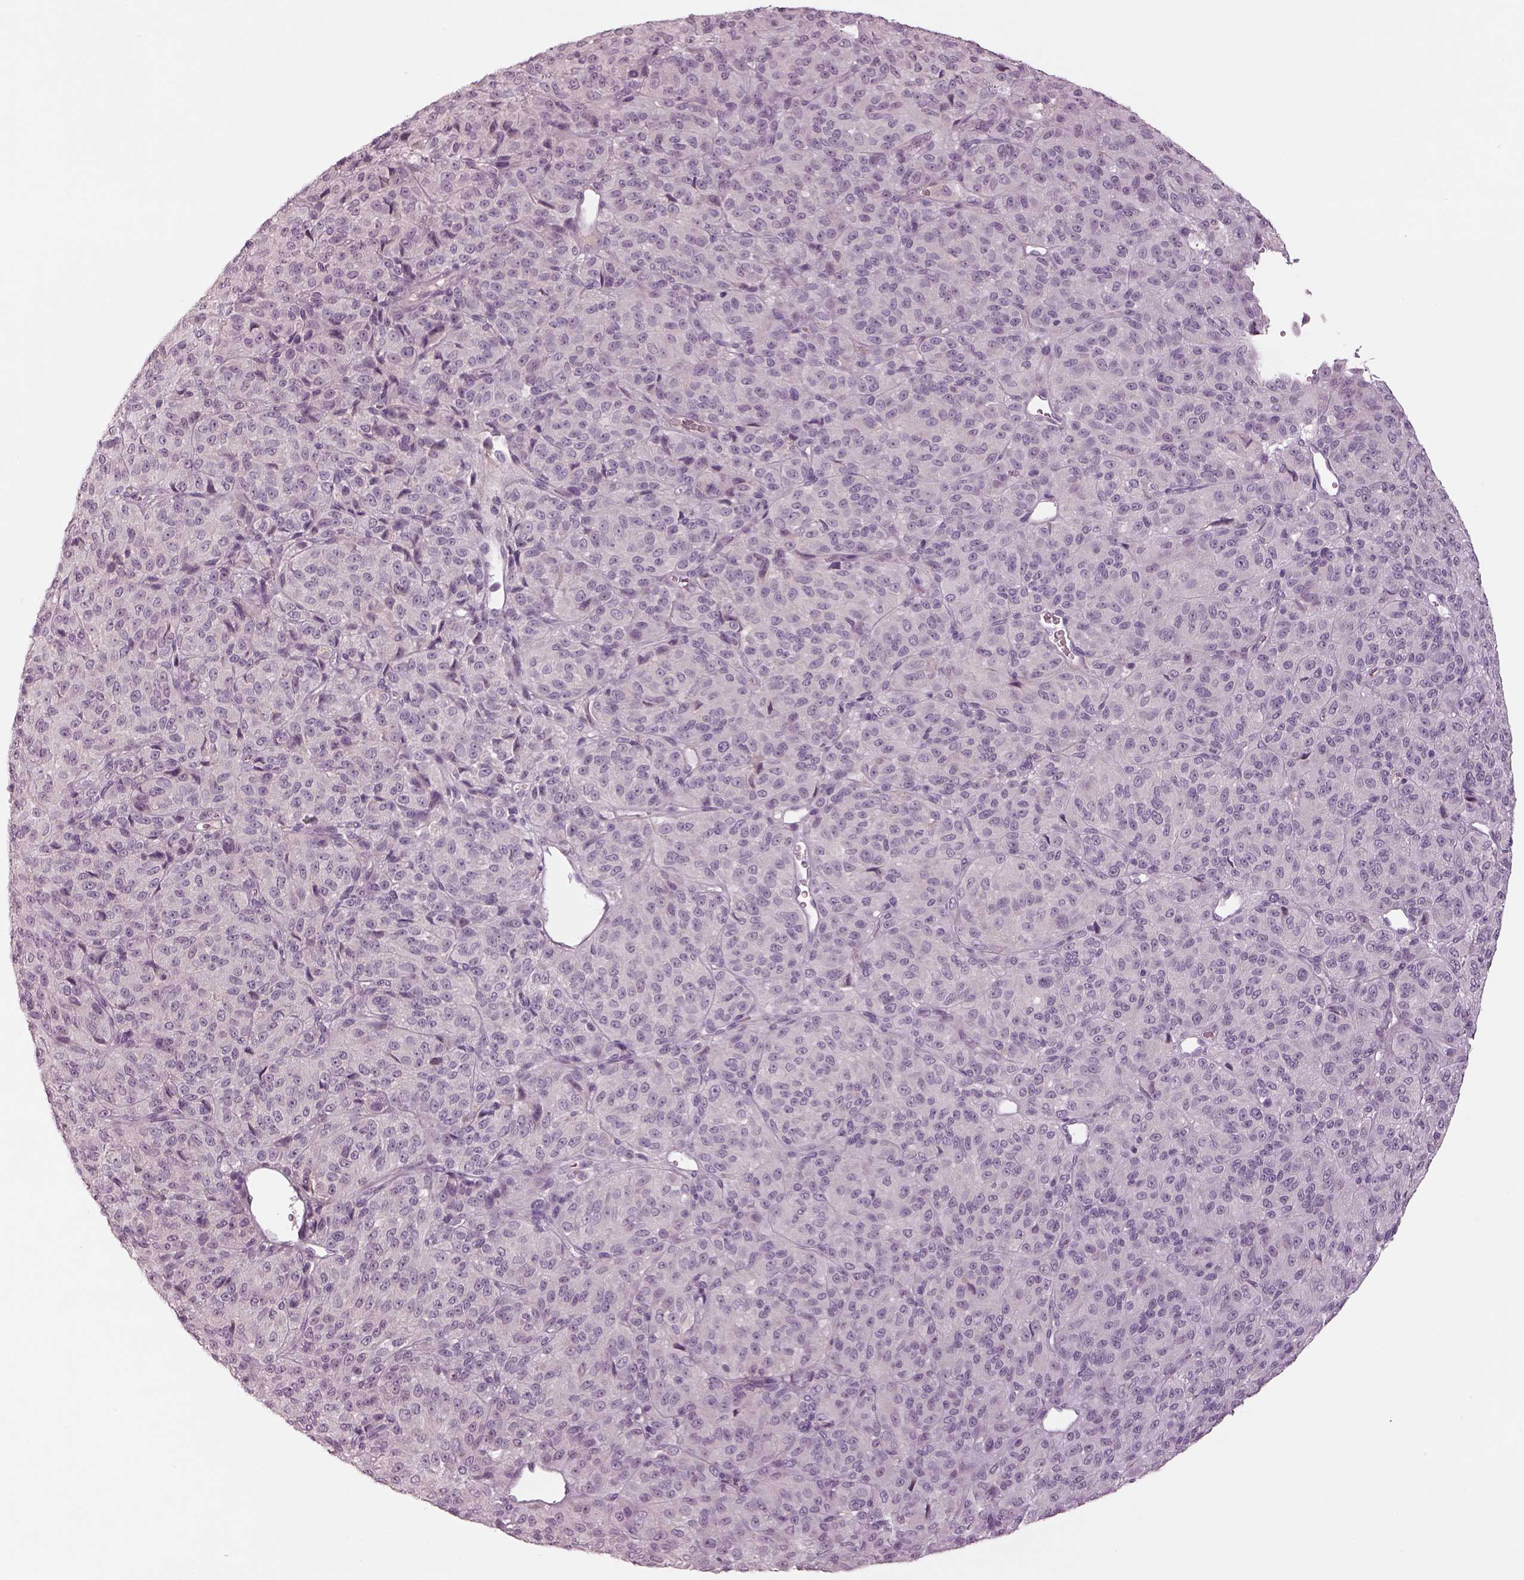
{"staining": {"intensity": "negative", "quantity": "none", "location": "none"}, "tissue": "melanoma", "cell_type": "Tumor cells", "image_type": "cancer", "snomed": [{"axis": "morphology", "description": "Malignant melanoma, Metastatic site"}, {"axis": "topography", "description": "Brain"}], "caption": "DAB immunohistochemical staining of human malignant melanoma (metastatic site) exhibits no significant expression in tumor cells. (DAB (3,3'-diaminobenzidine) immunohistochemistry (IHC), high magnification).", "gene": "SPATA6L", "patient": {"sex": "female", "age": 56}}